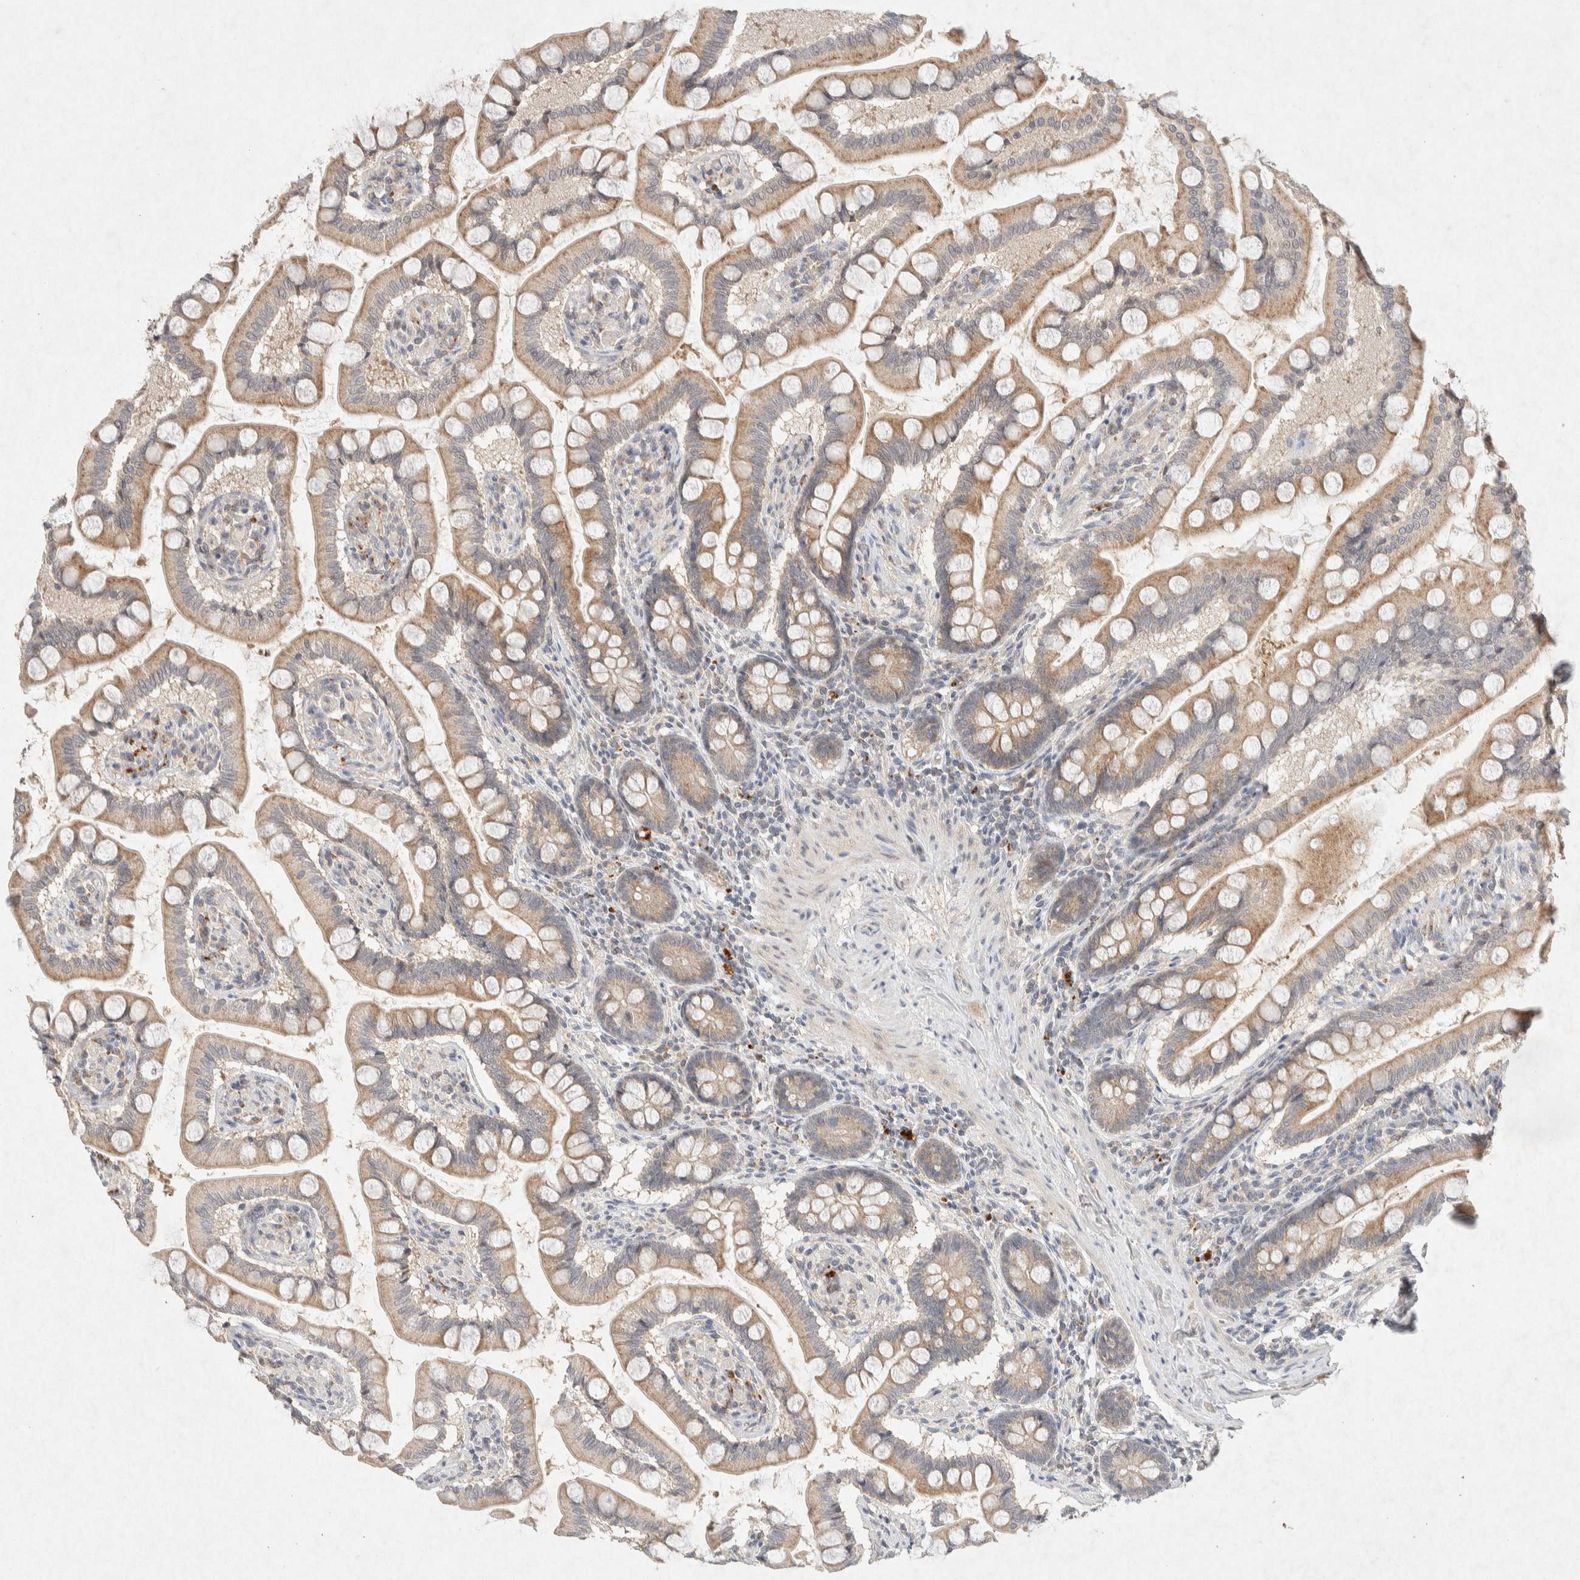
{"staining": {"intensity": "moderate", "quantity": ">75%", "location": "cytoplasmic/membranous"}, "tissue": "small intestine", "cell_type": "Glandular cells", "image_type": "normal", "snomed": [{"axis": "morphology", "description": "Normal tissue, NOS"}, {"axis": "topography", "description": "Small intestine"}], "caption": "A high-resolution image shows IHC staining of benign small intestine, which exhibits moderate cytoplasmic/membranous positivity in about >75% of glandular cells.", "gene": "GNAI1", "patient": {"sex": "male", "age": 41}}